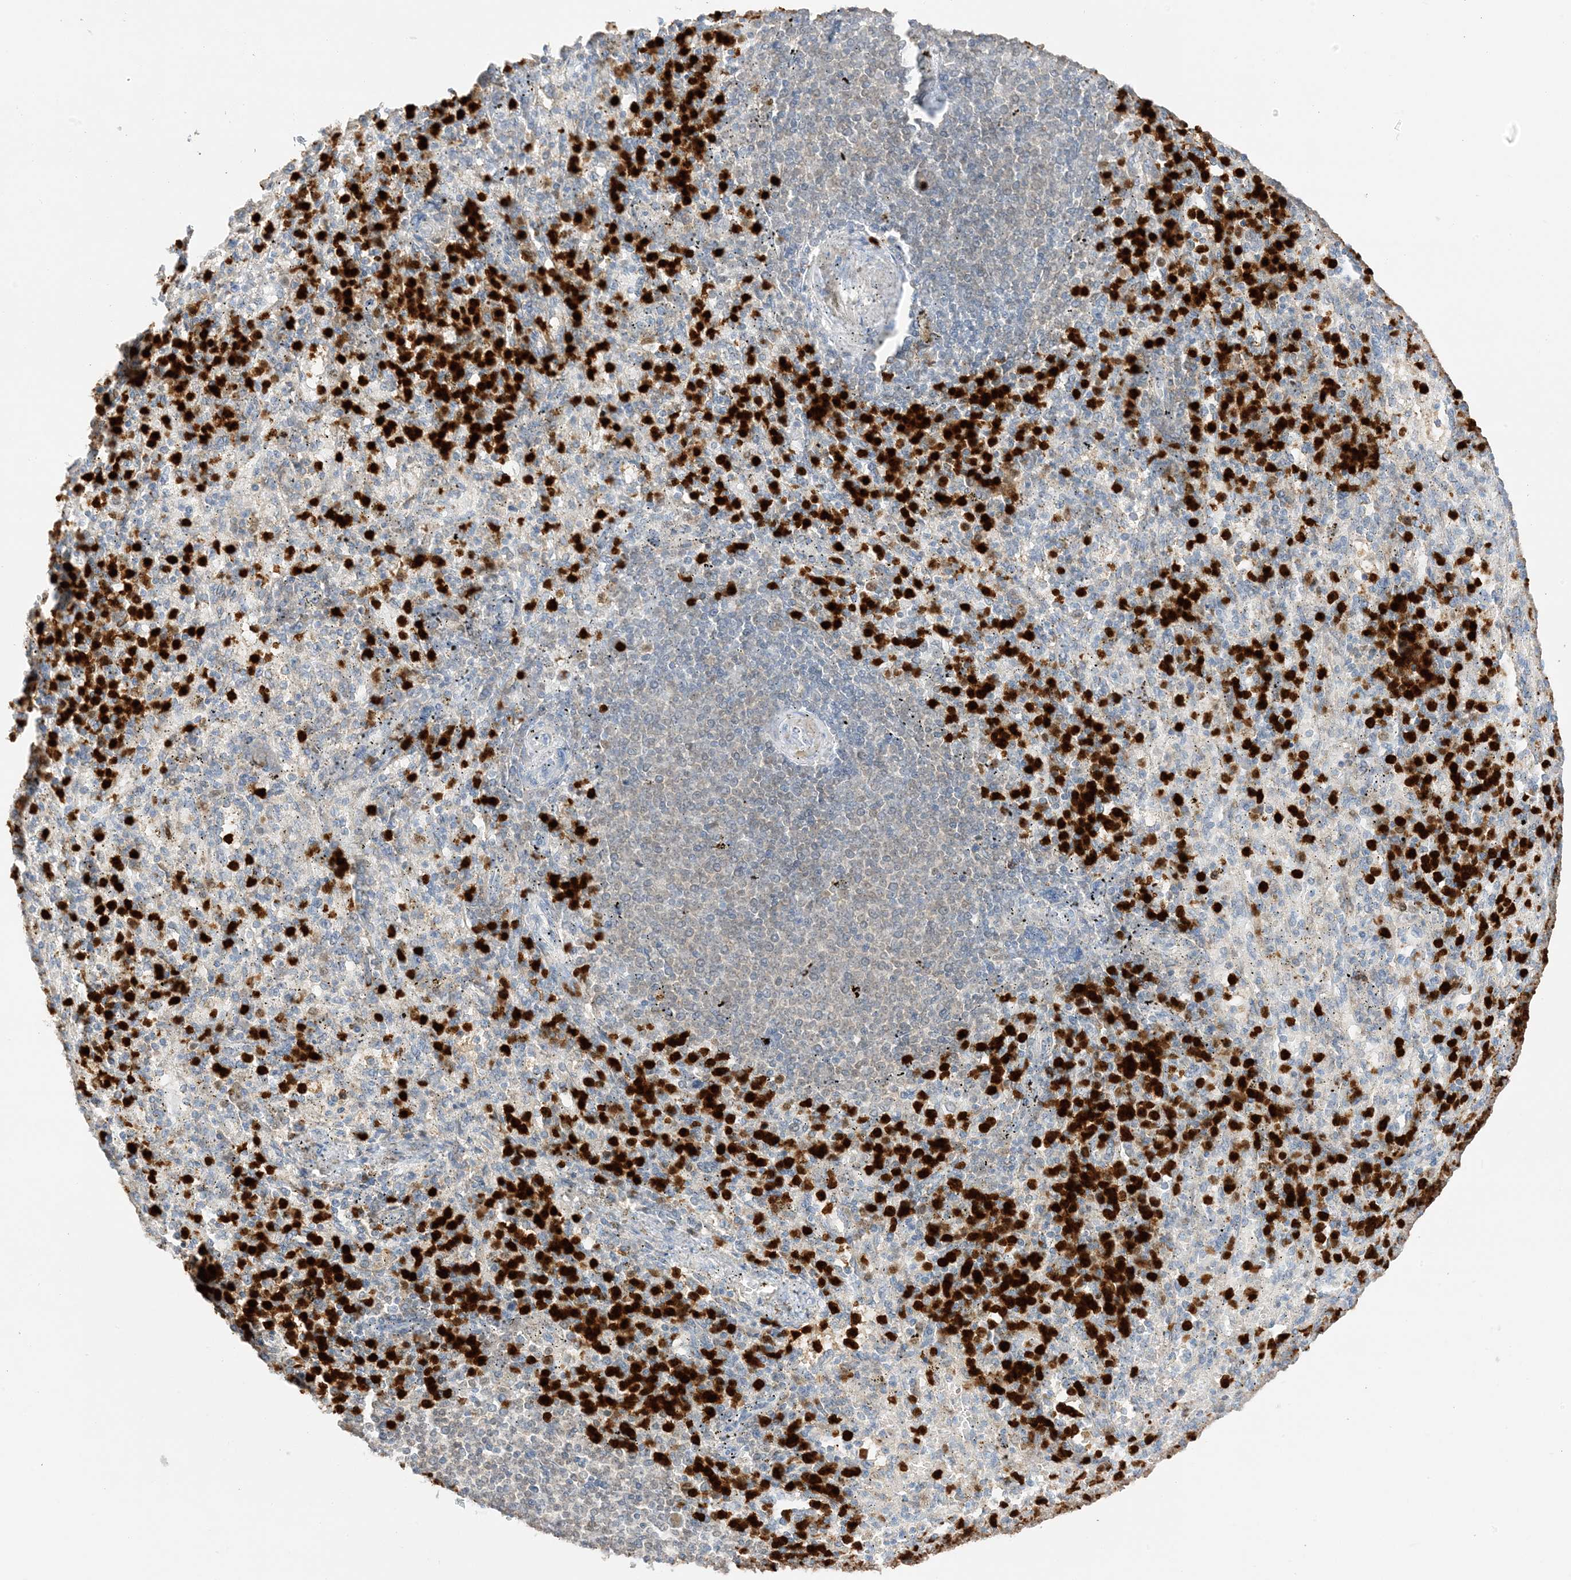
{"staining": {"intensity": "strong", "quantity": "25%-75%", "location": "nuclear"}, "tissue": "spleen", "cell_type": "Cells in red pulp", "image_type": "normal", "snomed": [{"axis": "morphology", "description": "Normal tissue, NOS"}, {"axis": "topography", "description": "Spleen"}], "caption": "Strong nuclear staining is present in approximately 25%-75% of cells in red pulp in unremarkable spleen.", "gene": "GCA", "patient": {"sex": "female", "age": 74}}